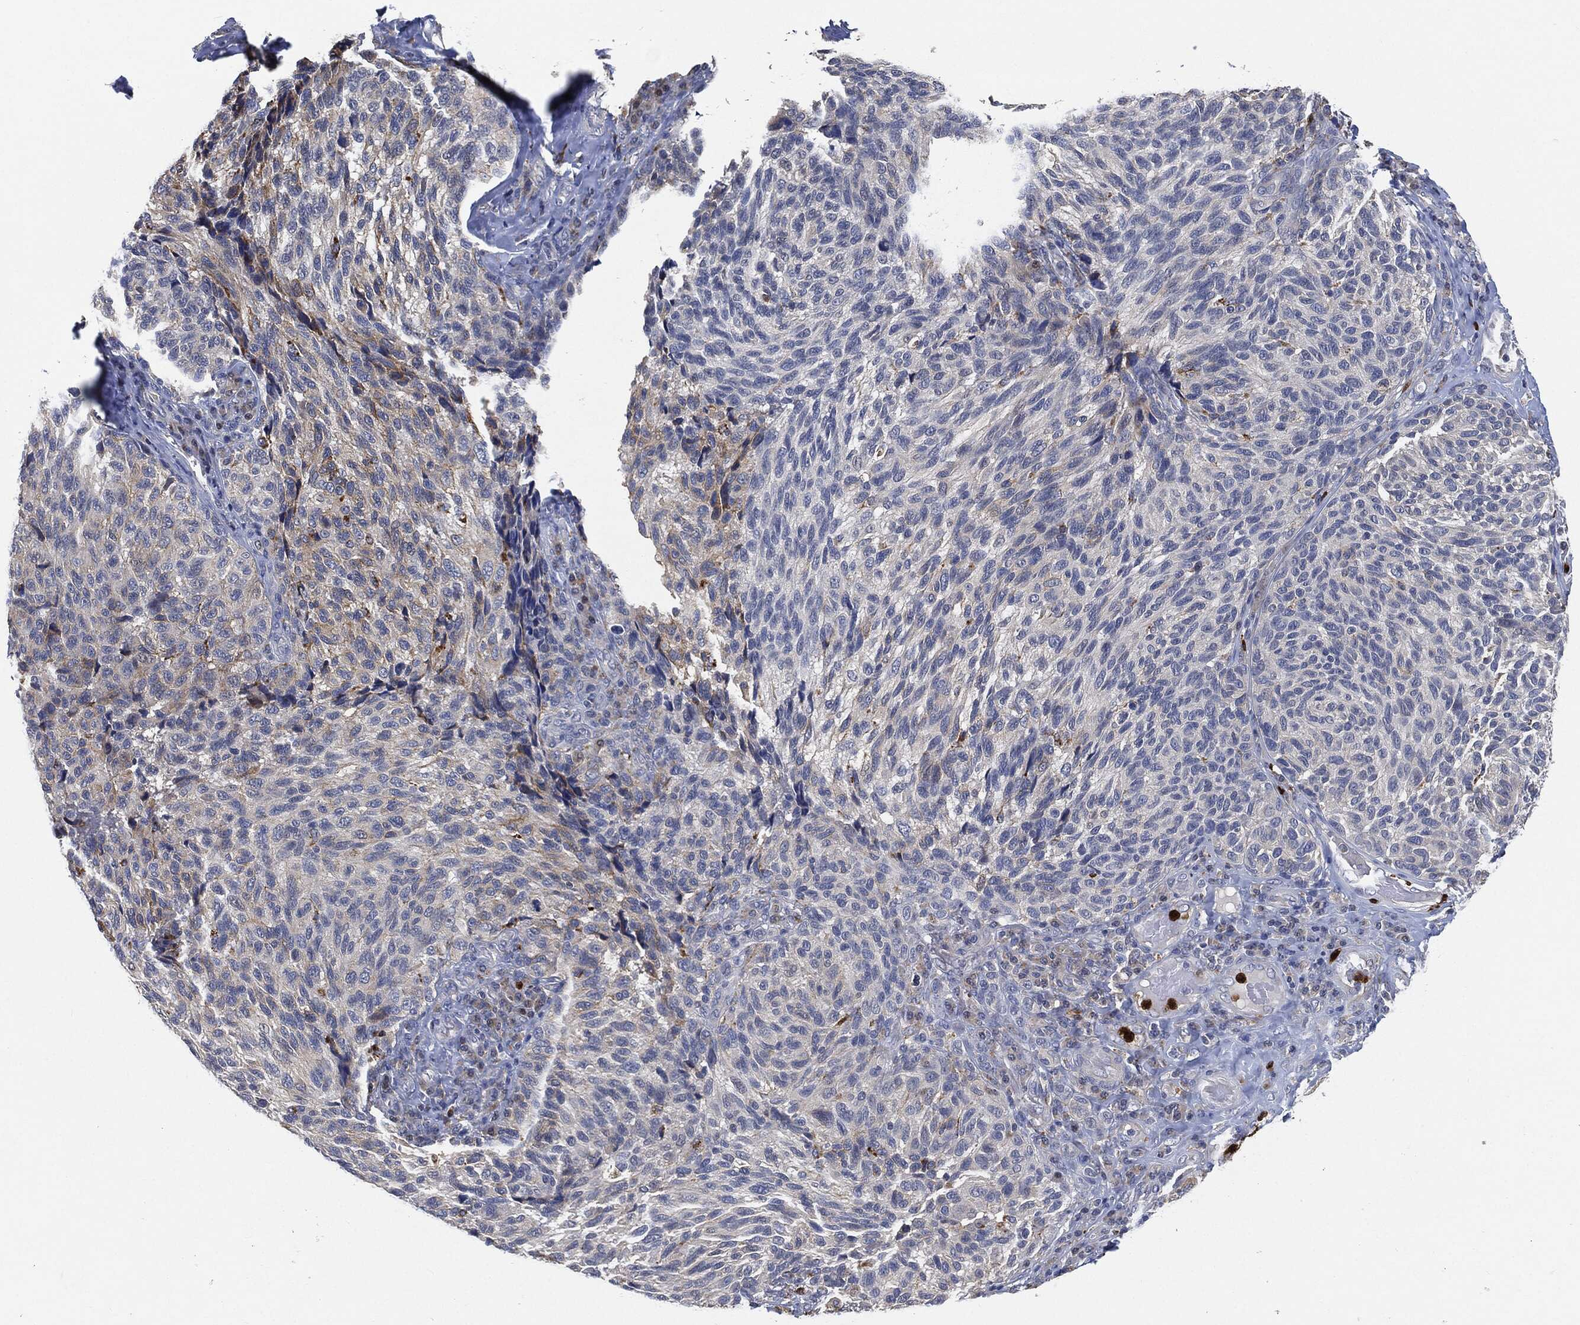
{"staining": {"intensity": "moderate", "quantity": "<25%", "location": "cytoplasmic/membranous"}, "tissue": "melanoma", "cell_type": "Tumor cells", "image_type": "cancer", "snomed": [{"axis": "morphology", "description": "Malignant melanoma, NOS"}, {"axis": "topography", "description": "Skin"}], "caption": "Immunohistochemistry image of neoplastic tissue: melanoma stained using immunohistochemistry displays low levels of moderate protein expression localized specifically in the cytoplasmic/membranous of tumor cells, appearing as a cytoplasmic/membranous brown color.", "gene": "VSIG4", "patient": {"sex": "female", "age": 73}}